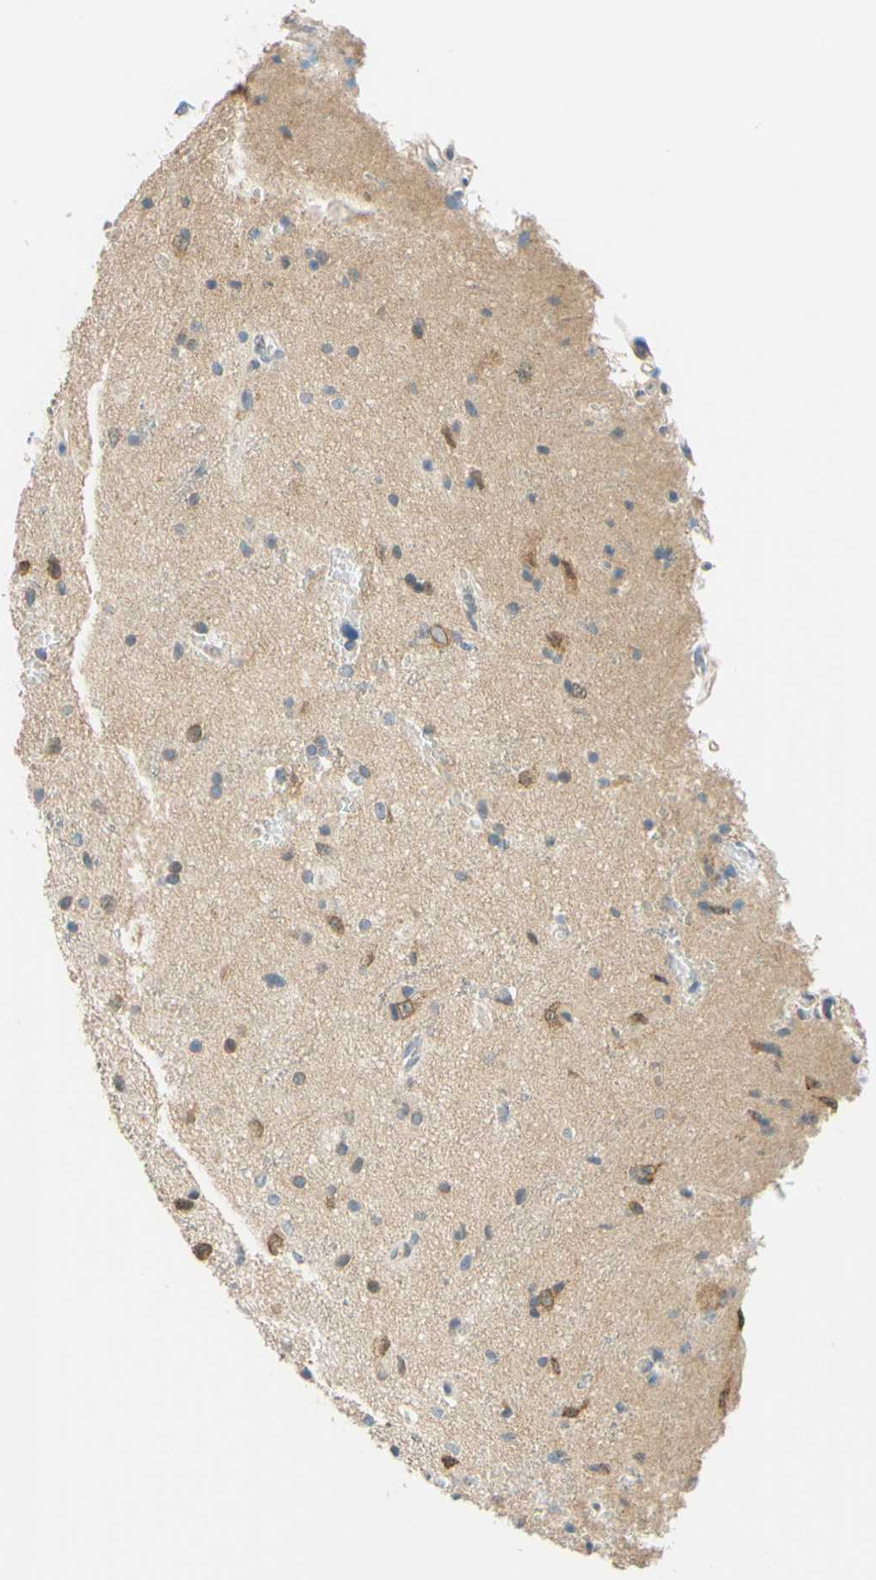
{"staining": {"intensity": "weak", "quantity": "<25%", "location": "nuclear"}, "tissue": "glioma", "cell_type": "Tumor cells", "image_type": "cancer", "snomed": [{"axis": "morphology", "description": "Glioma, malignant, High grade"}, {"axis": "topography", "description": "Brain"}], "caption": "The photomicrograph displays no staining of tumor cells in malignant glioma (high-grade).", "gene": "C2CD2L", "patient": {"sex": "male", "age": 47}}